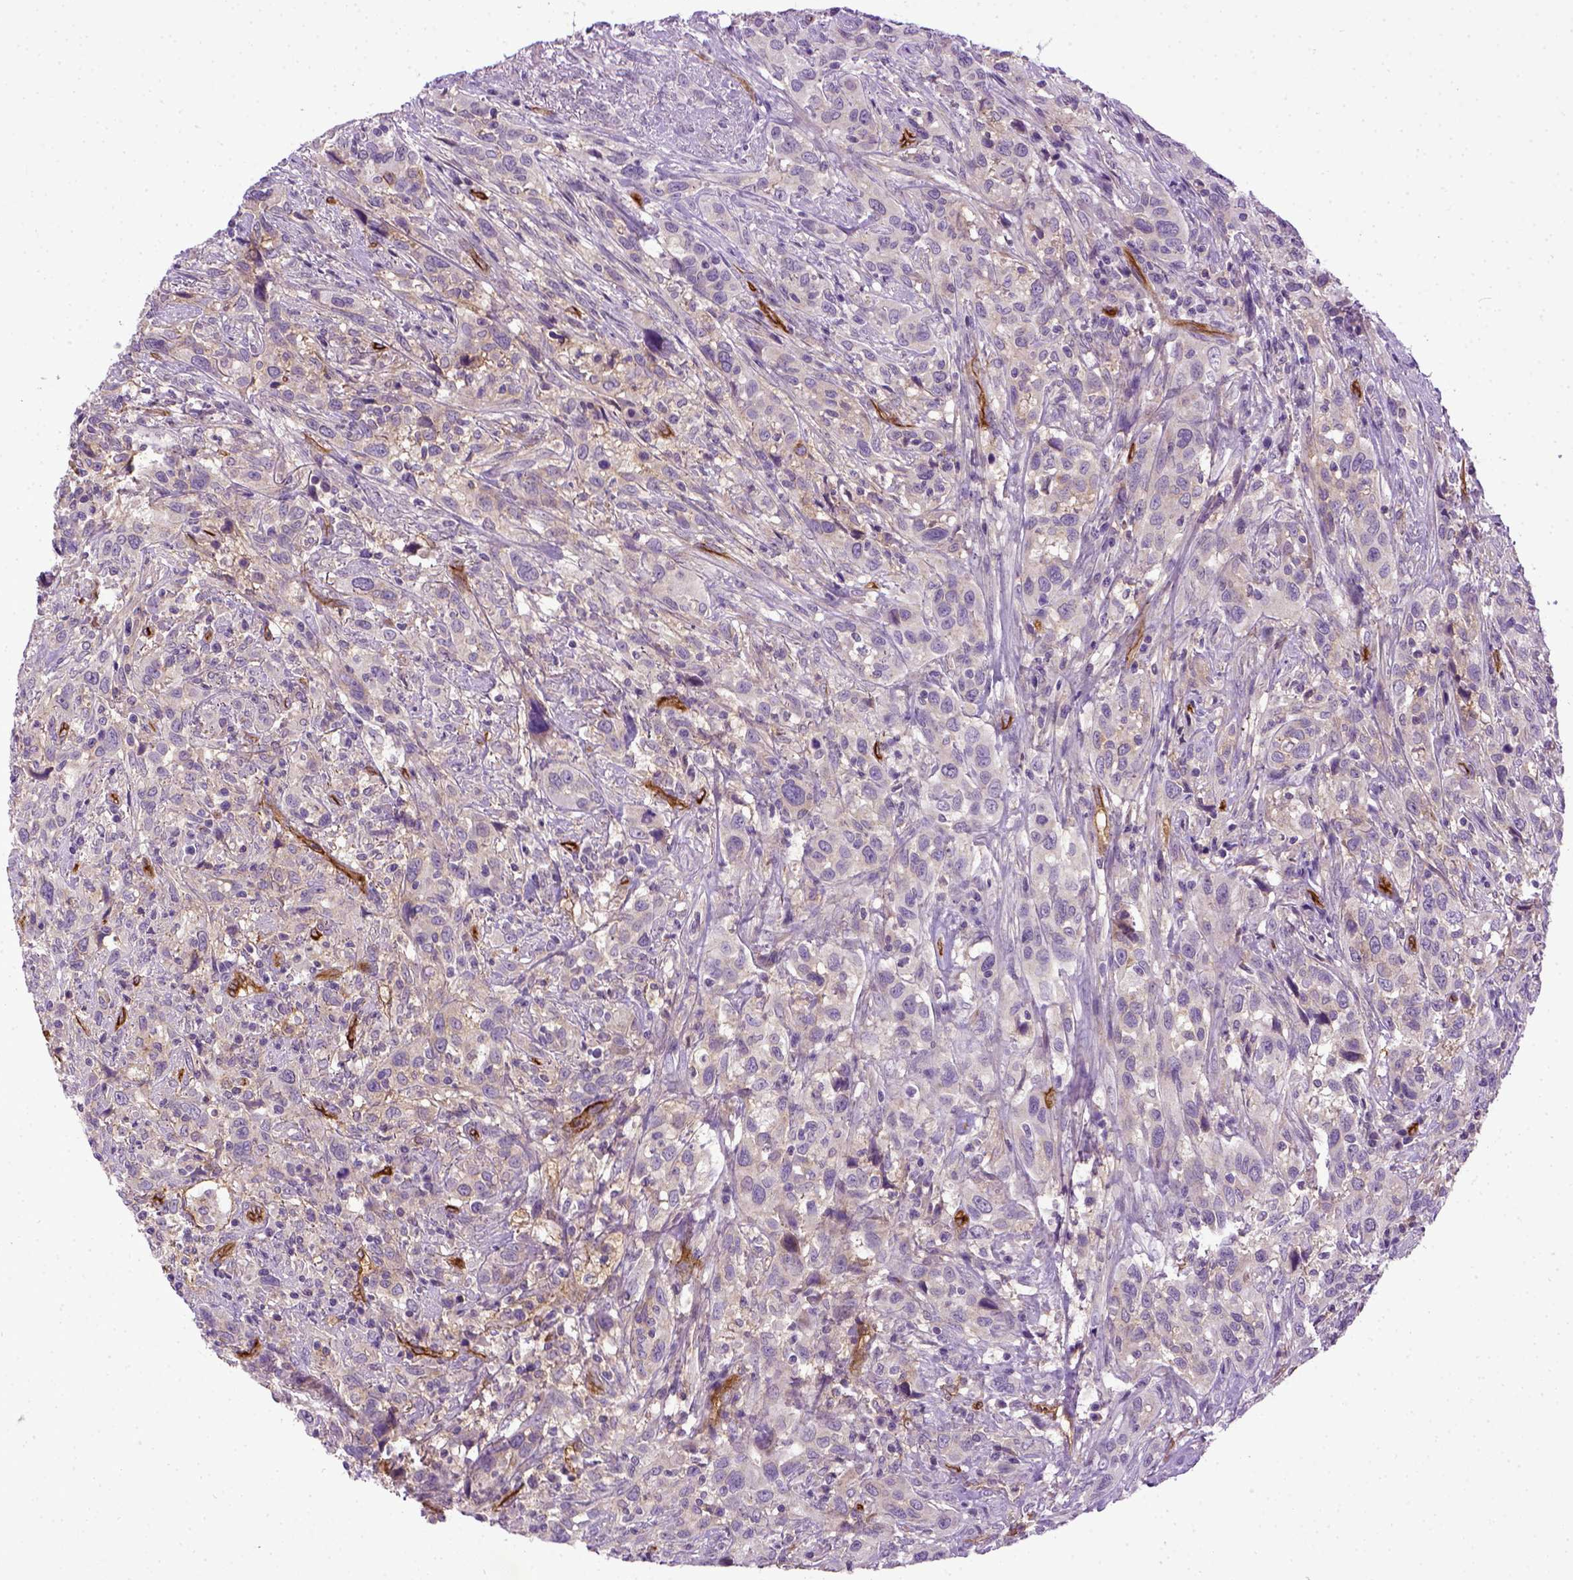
{"staining": {"intensity": "weak", "quantity": "25%-75%", "location": "cytoplasmic/membranous"}, "tissue": "urothelial cancer", "cell_type": "Tumor cells", "image_type": "cancer", "snomed": [{"axis": "morphology", "description": "Urothelial carcinoma, NOS"}, {"axis": "morphology", "description": "Urothelial carcinoma, High grade"}, {"axis": "topography", "description": "Urinary bladder"}], "caption": "IHC histopathology image of neoplastic tissue: human urothelial carcinoma (high-grade) stained using IHC shows low levels of weak protein expression localized specifically in the cytoplasmic/membranous of tumor cells, appearing as a cytoplasmic/membranous brown color.", "gene": "ENG", "patient": {"sex": "female", "age": 64}}